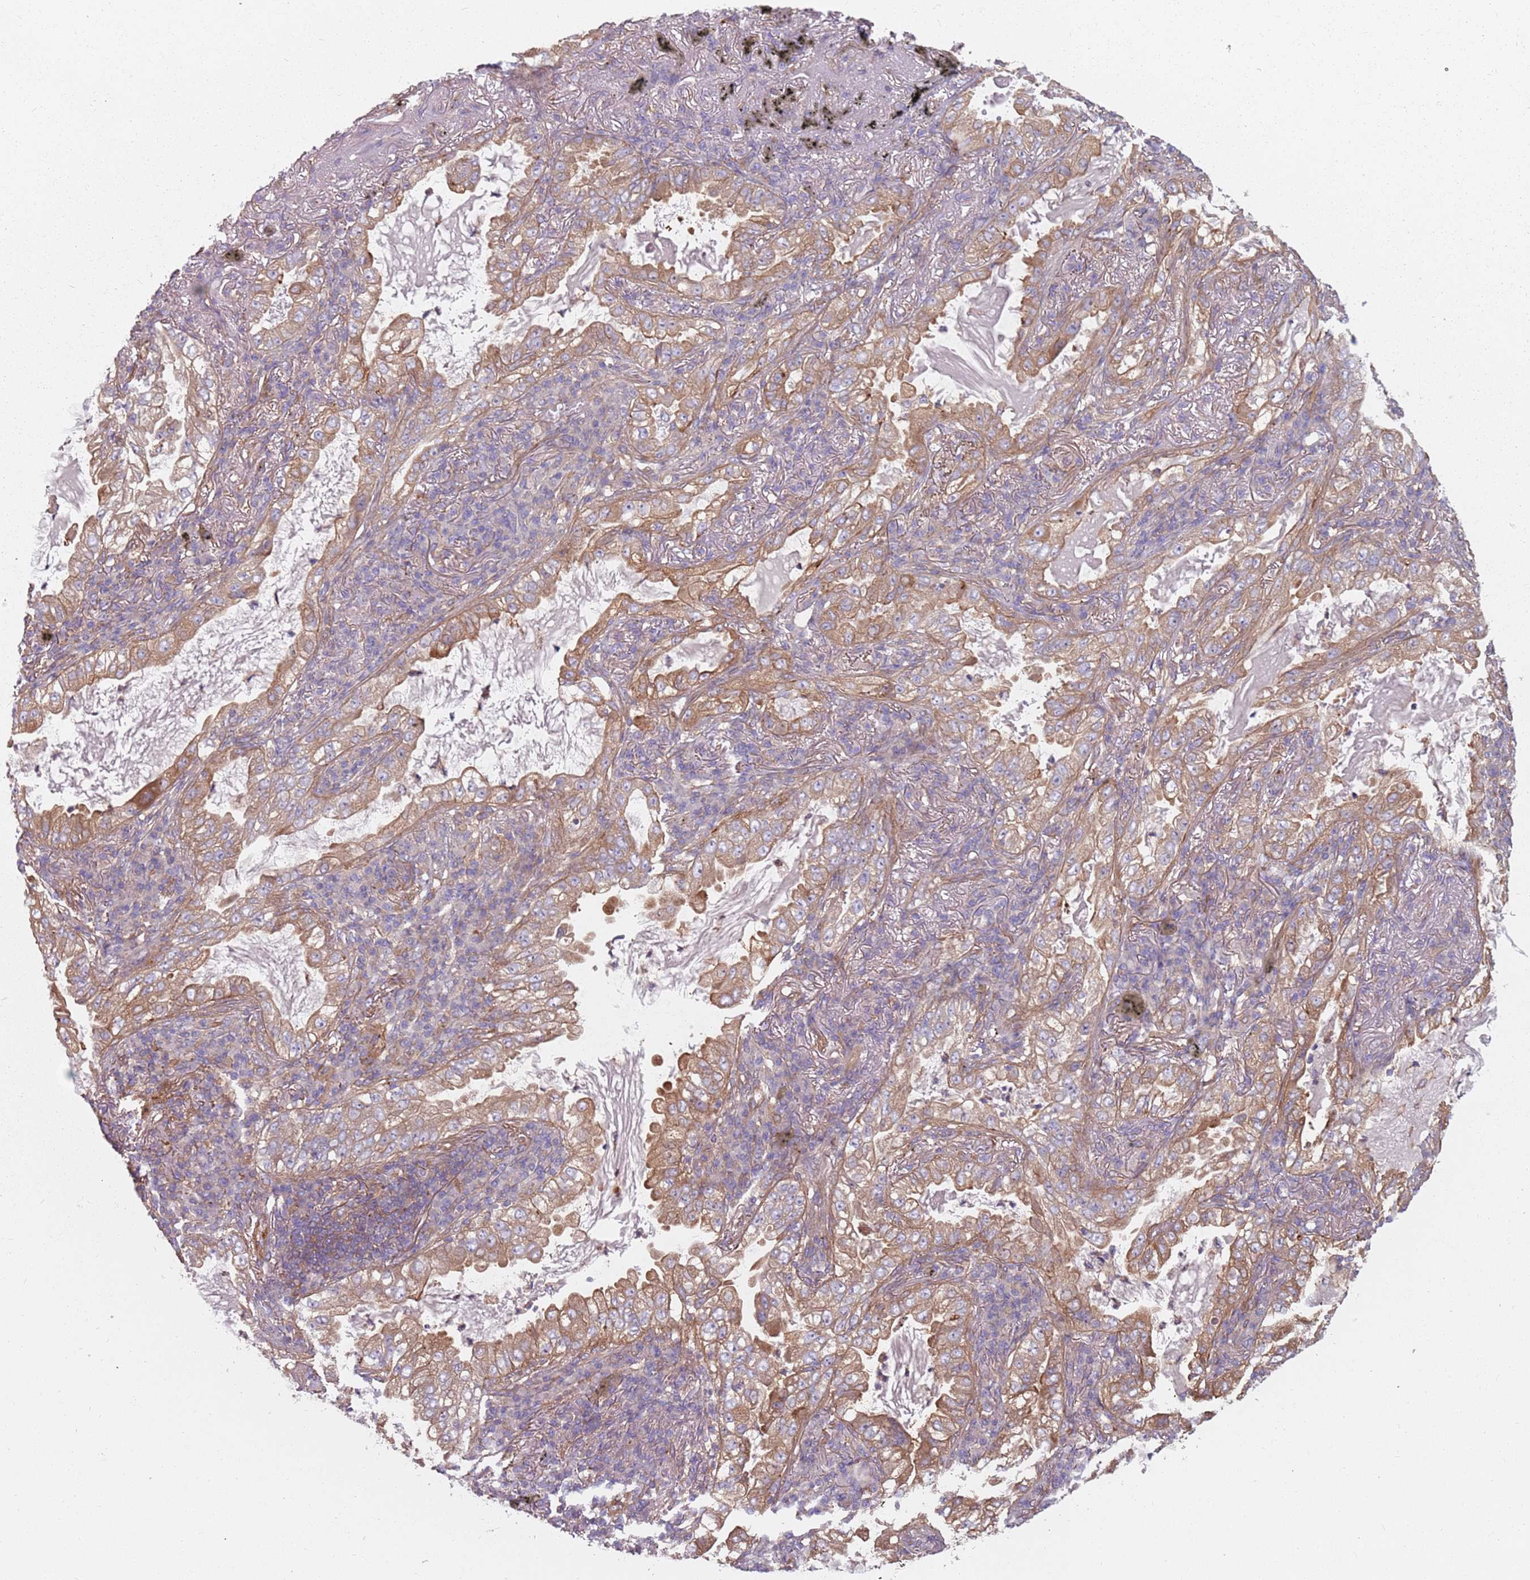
{"staining": {"intensity": "moderate", "quantity": "25%-75%", "location": "cytoplasmic/membranous"}, "tissue": "lung cancer", "cell_type": "Tumor cells", "image_type": "cancer", "snomed": [{"axis": "morphology", "description": "Adenocarcinoma, NOS"}, {"axis": "topography", "description": "Lung"}], "caption": "Immunohistochemical staining of human lung cancer reveals medium levels of moderate cytoplasmic/membranous staining in about 25%-75% of tumor cells.", "gene": "SPDL1", "patient": {"sex": "female", "age": 73}}